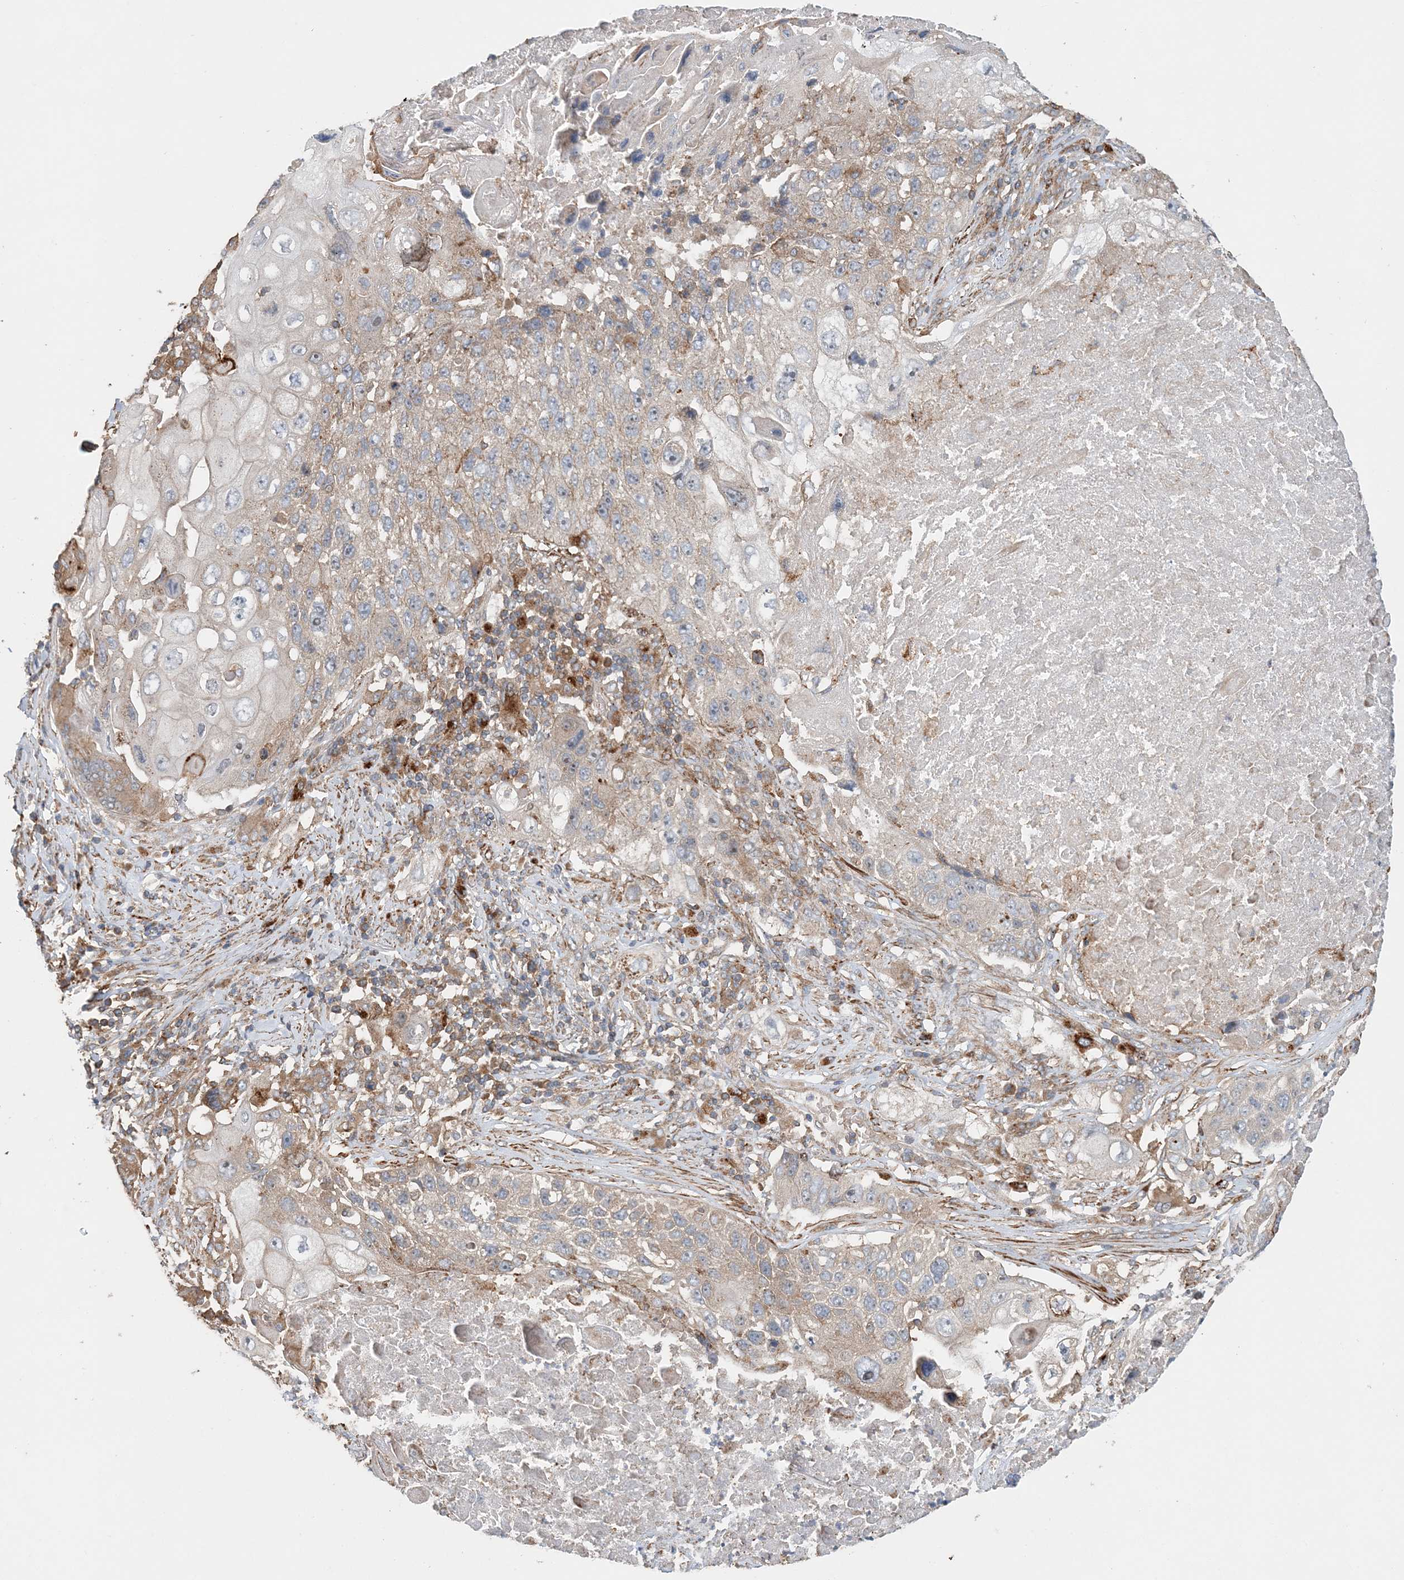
{"staining": {"intensity": "weak", "quantity": "<25%", "location": "cytoplasmic/membranous"}, "tissue": "lung cancer", "cell_type": "Tumor cells", "image_type": "cancer", "snomed": [{"axis": "morphology", "description": "Squamous cell carcinoma, NOS"}, {"axis": "topography", "description": "Lung"}], "caption": "The micrograph exhibits no significant staining in tumor cells of lung cancer. (DAB immunohistochemistry (IHC) with hematoxylin counter stain).", "gene": "TTI1", "patient": {"sex": "male", "age": 61}}